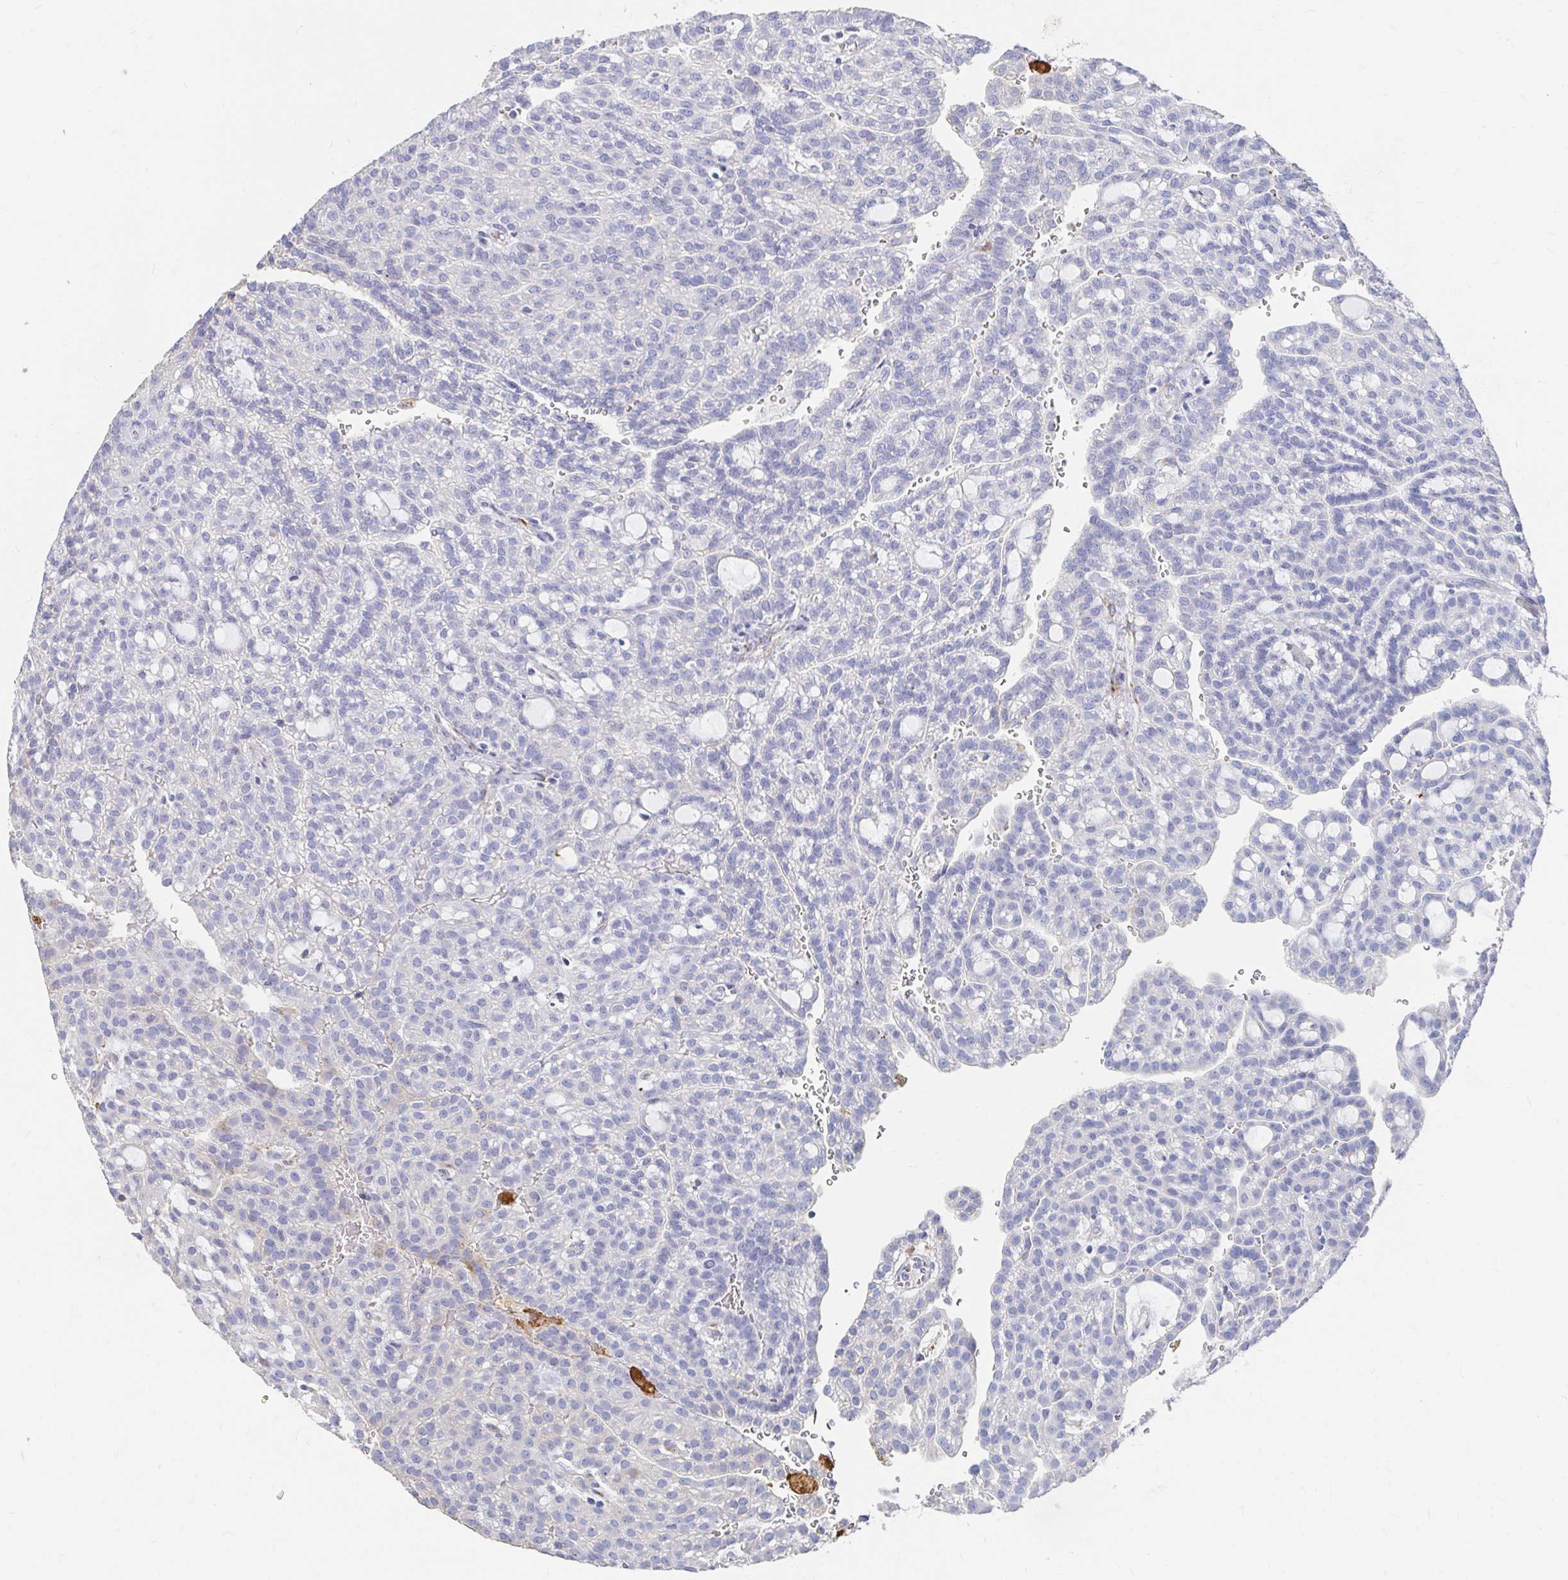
{"staining": {"intensity": "negative", "quantity": "none", "location": "none"}, "tissue": "renal cancer", "cell_type": "Tumor cells", "image_type": "cancer", "snomed": [{"axis": "morphology", "description": "Adenocarcinoma, NOS"}, {"axis": "topography", "description": "Kidney"}], "caption": "Tumor cells show no significant protein expression in renal adenocarcinoma.", "gene": "LAMC3", "patient": {"sex": "male", "age": 63}}